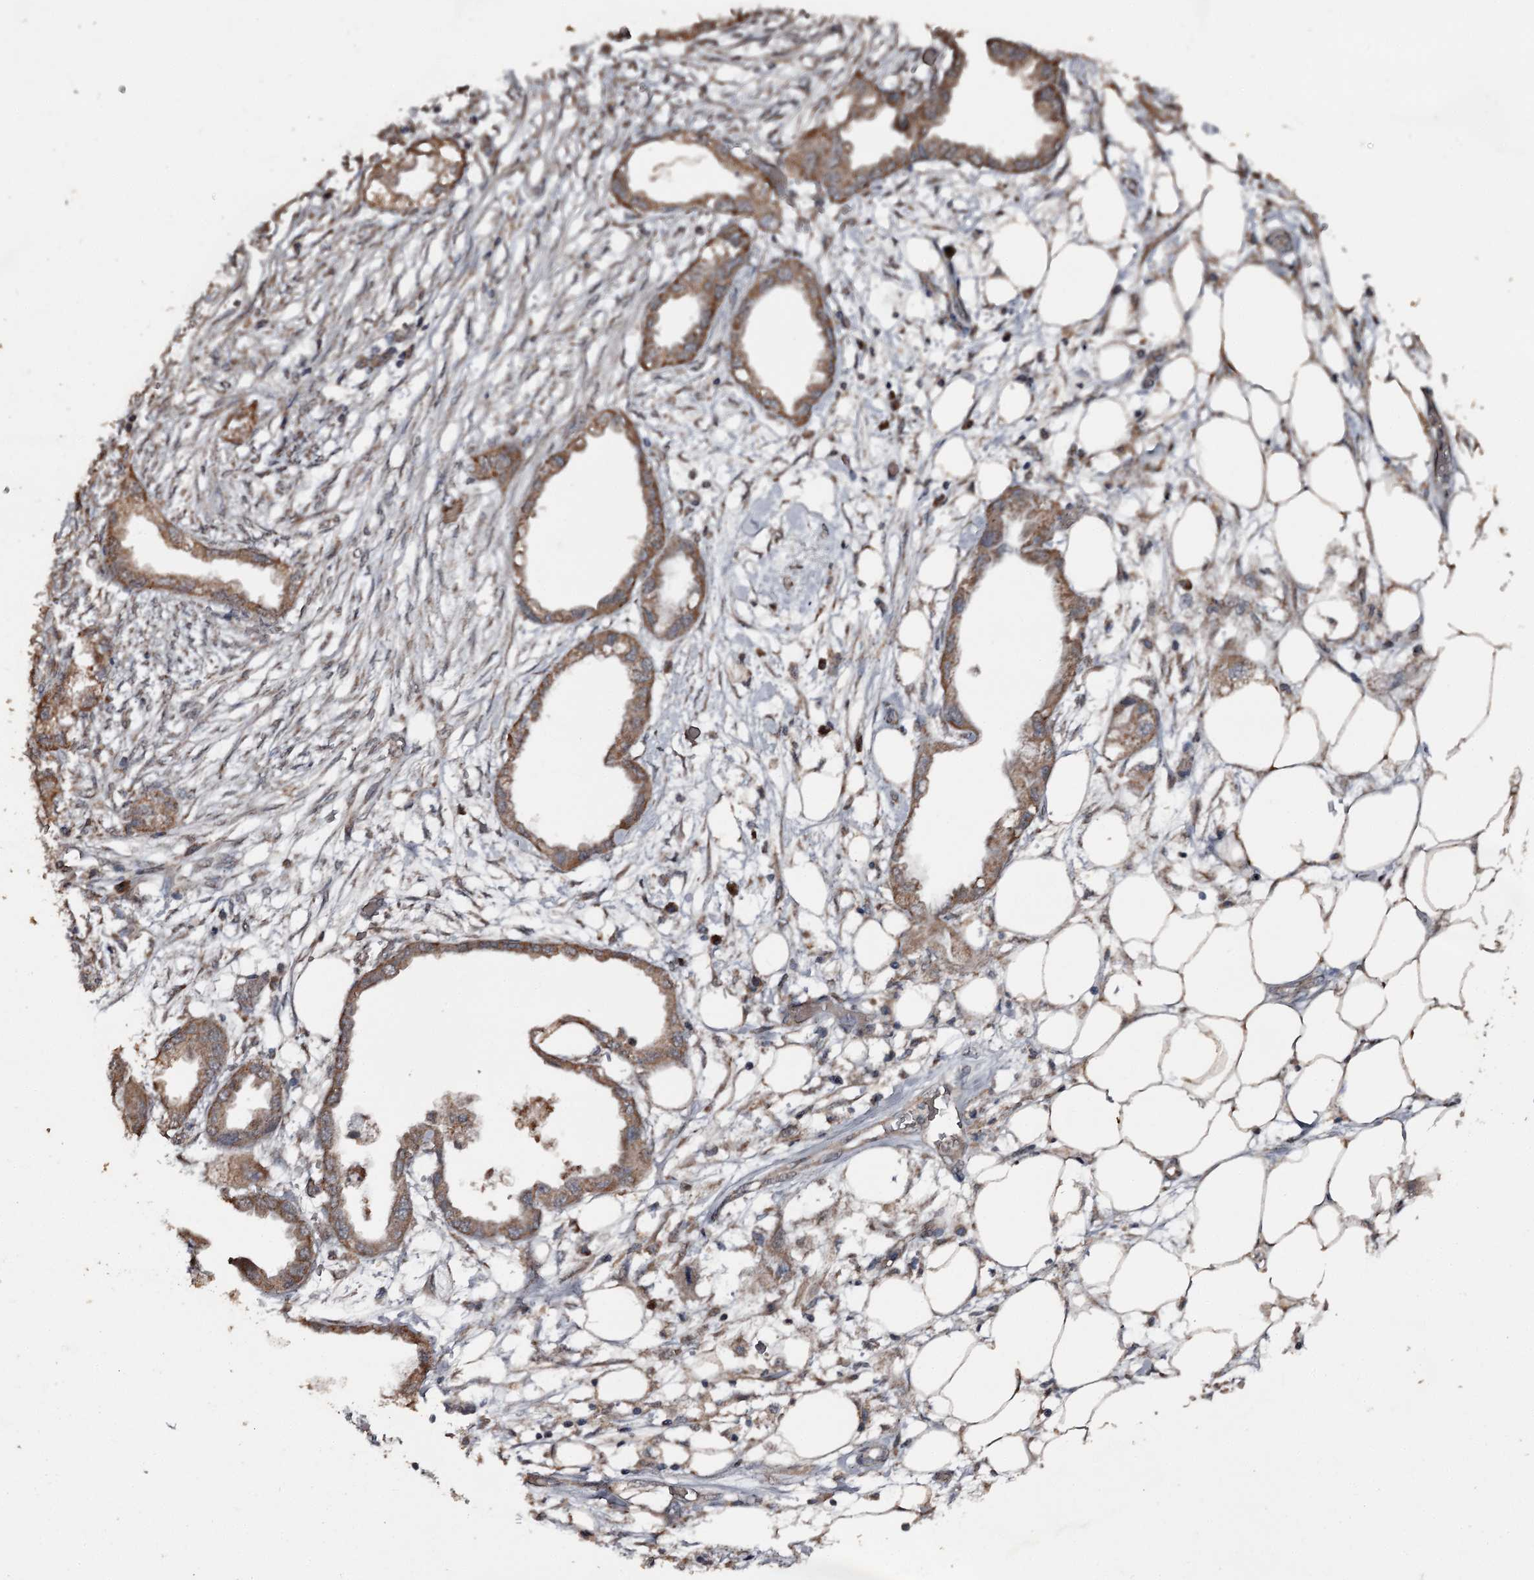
{"staining": {"intensity": "moderate", "quantity": ">75%", "location": "cytoplasmic/membranous"}, "tissue": "endometrial cancer", "cell_type": "Tumor cells", "image_type": "cancer", "snomed": [{"axis": "morphology", "description": "Adenocarcinoma, NOS"}, {"axis": "morphology", "description": "Adenocarcinoma, metastatic, NOS"}, {"axis": "topography", "description": "Adipose tissue"}, {"axis": "topography", "description": "Endometrium"}], "caption": "Protein analysis of endometrial cancer (adenocarcinoma) tissue reveals moderate cytoplasmic/membranous expression in about >75% of tumor cells.", "gene": "WIPI1", "patient": {"sex": "female", "age": 67}}